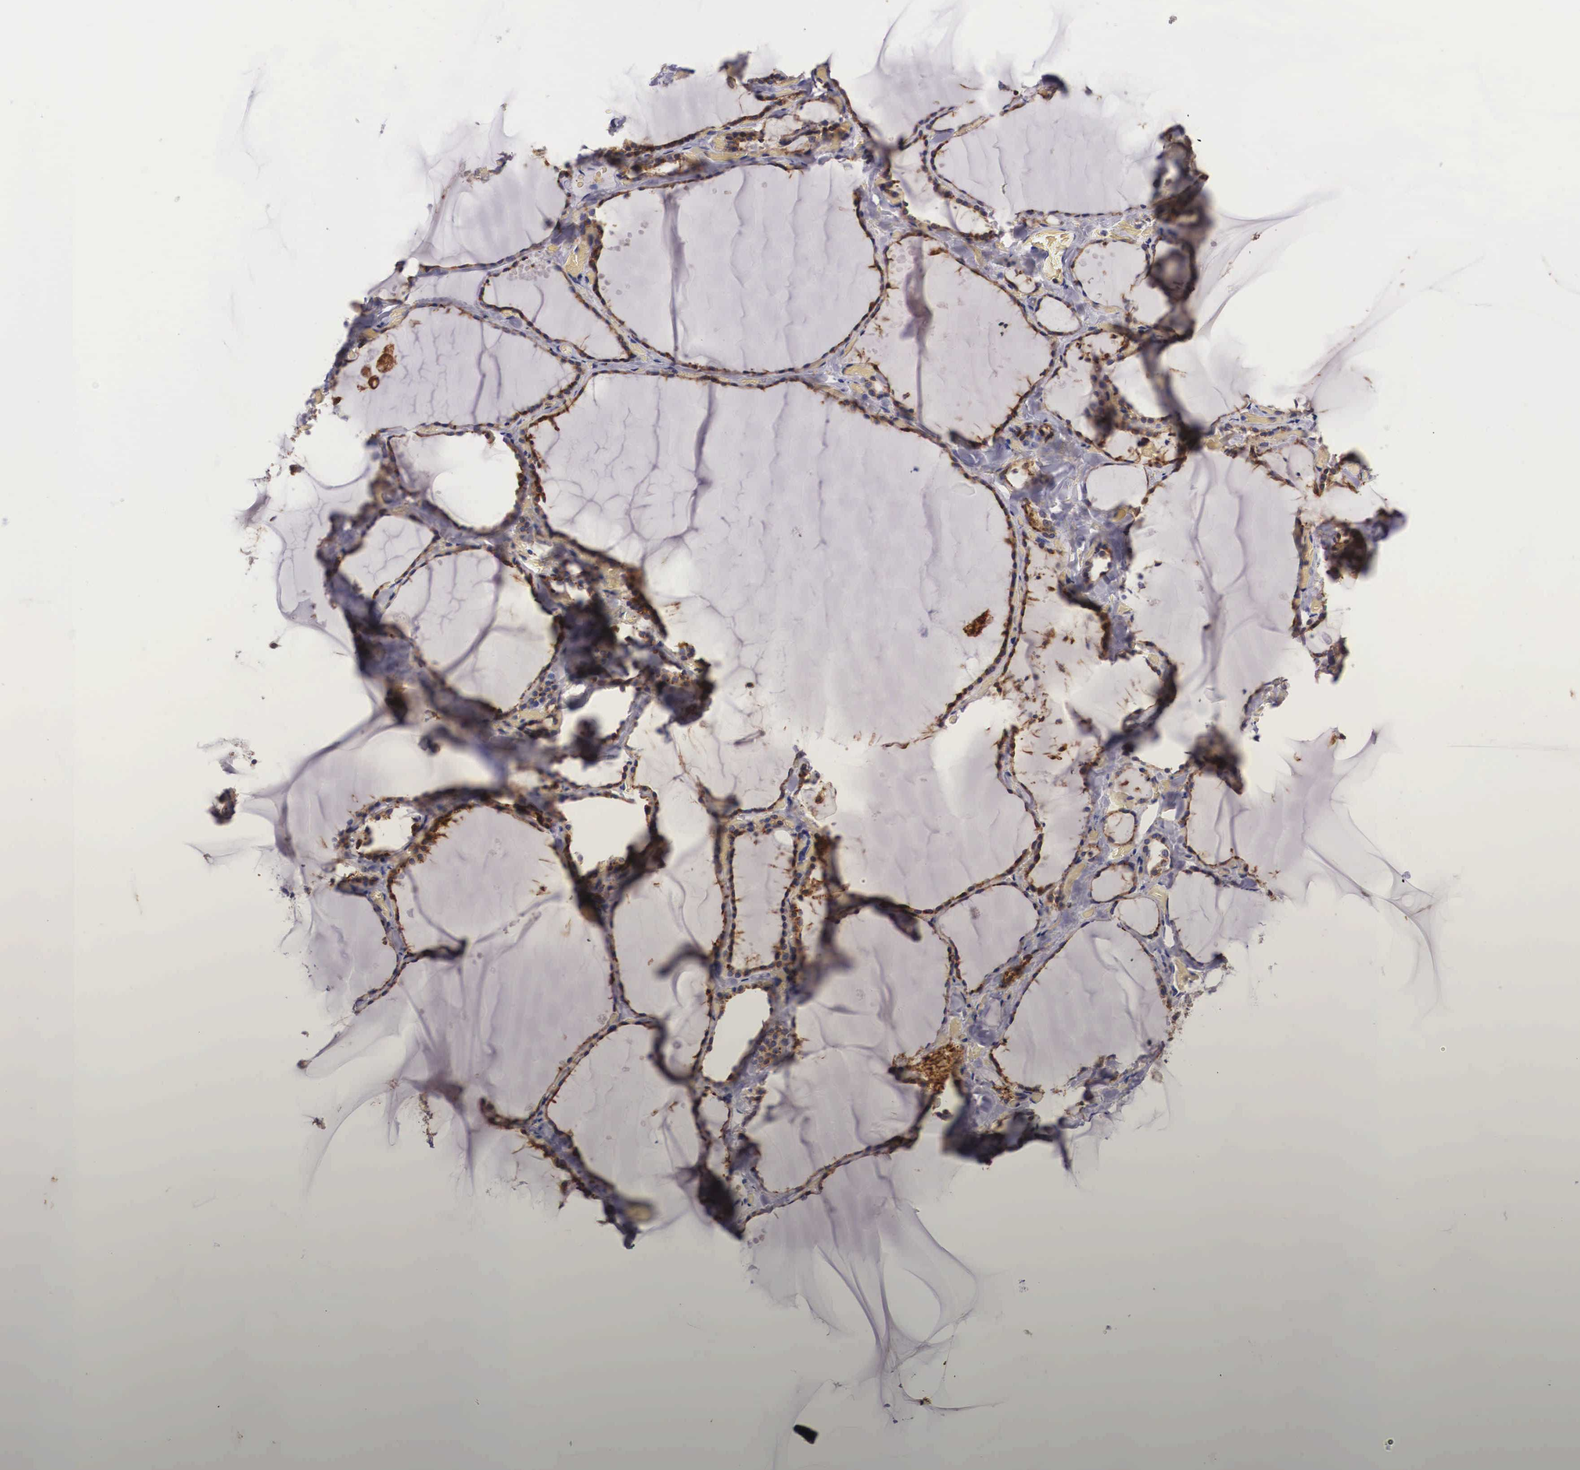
{"staining": {"intensity": "moderate", "quantity": ">75%", "location": "cytoplasmic/membranous"}, "tissue": "thyroid gland", "cell_type": "Glandular cells", "image_type": "normal", "snomed": [{"axis": "morphology", "description": "Normal tissue, NOS"}, {"axis": "topography", "description": "Thyroid gland"}], "caption": "Brown immunohistochemical staining in normal human thyroid gland exhibits moderate cytoplasmic/membranous staining in approximately >75% of glandular cells.", "gene": "NAGA", "patient": {"sex": "male", "age": 34}}